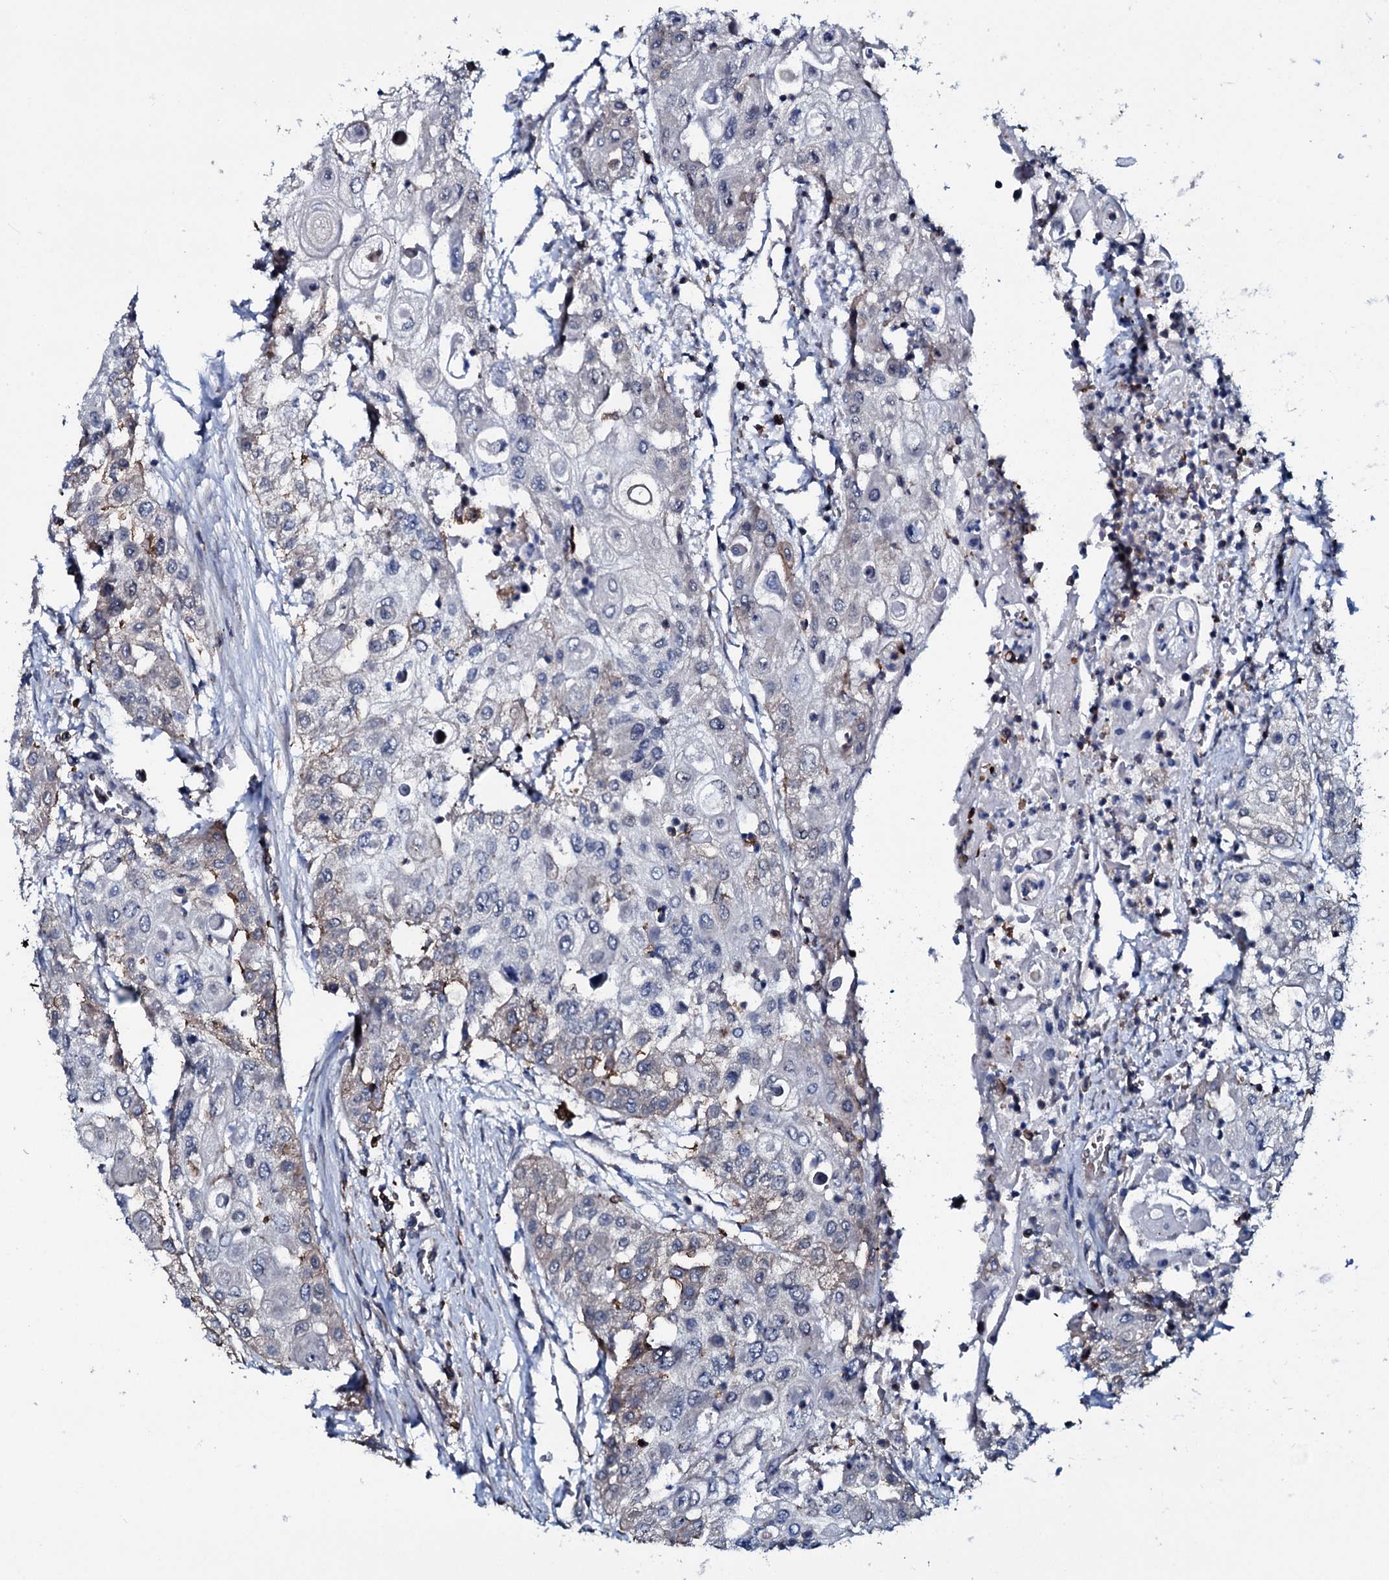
{"staining": {"intensity": "negative", "quantity": "none", "location": "none"}, "tissue": "urothelial cancer", "cell_type": "Tumor cells", "image_type": "cancer", "snomed": [{"axis": "morphology", "description": "Urothelial carcinoma, High grade"}, {"axis": "topography", "description": "Urinary bladder"}], "caption": "DAB immunohistochemical staining of high-grade urothelial carcinoma exhibits no significant positivity in tumor cells.", "gene": "OGFOD2", "patient": {"sex": "female", "age": 79}}